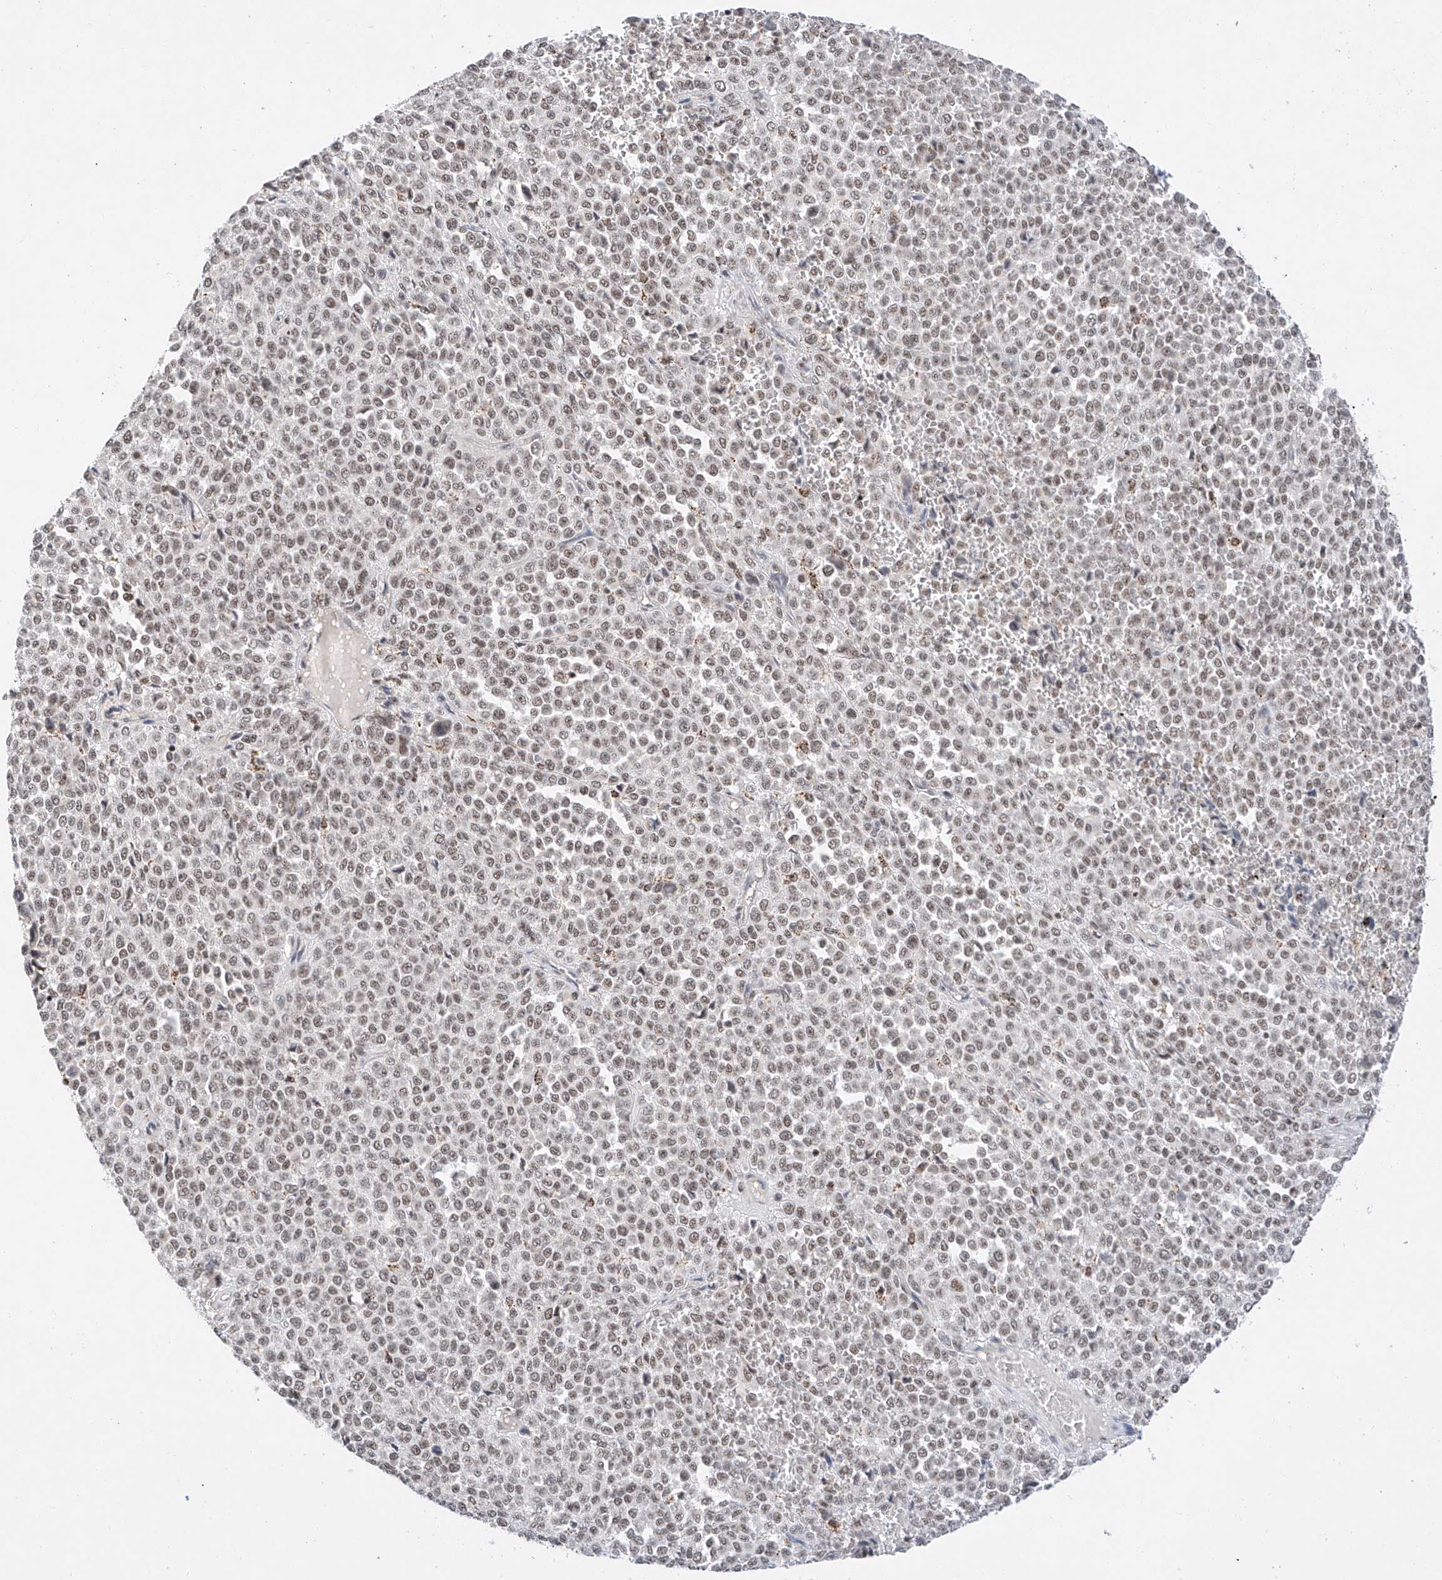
{"staining": {"intensity": "weak", "quantity": ">75%", "location": "nuclear"}, "tissue": "melanoma", "cell_type": "Tumor cells", "image_type": "cancer", "snomed": [{"axis": "morphology", "description": "Malignant melanoma, Metastatic site"}, {"axis": "topography", "description": "Pancreas"}], "caption": "Human melanoma stained for a protein (brown) demonstrates weak nuclear positive expression in about >75% of tumor cells.", "gene": "NRF1", "patient": {"sex": "female", "age": 30}}